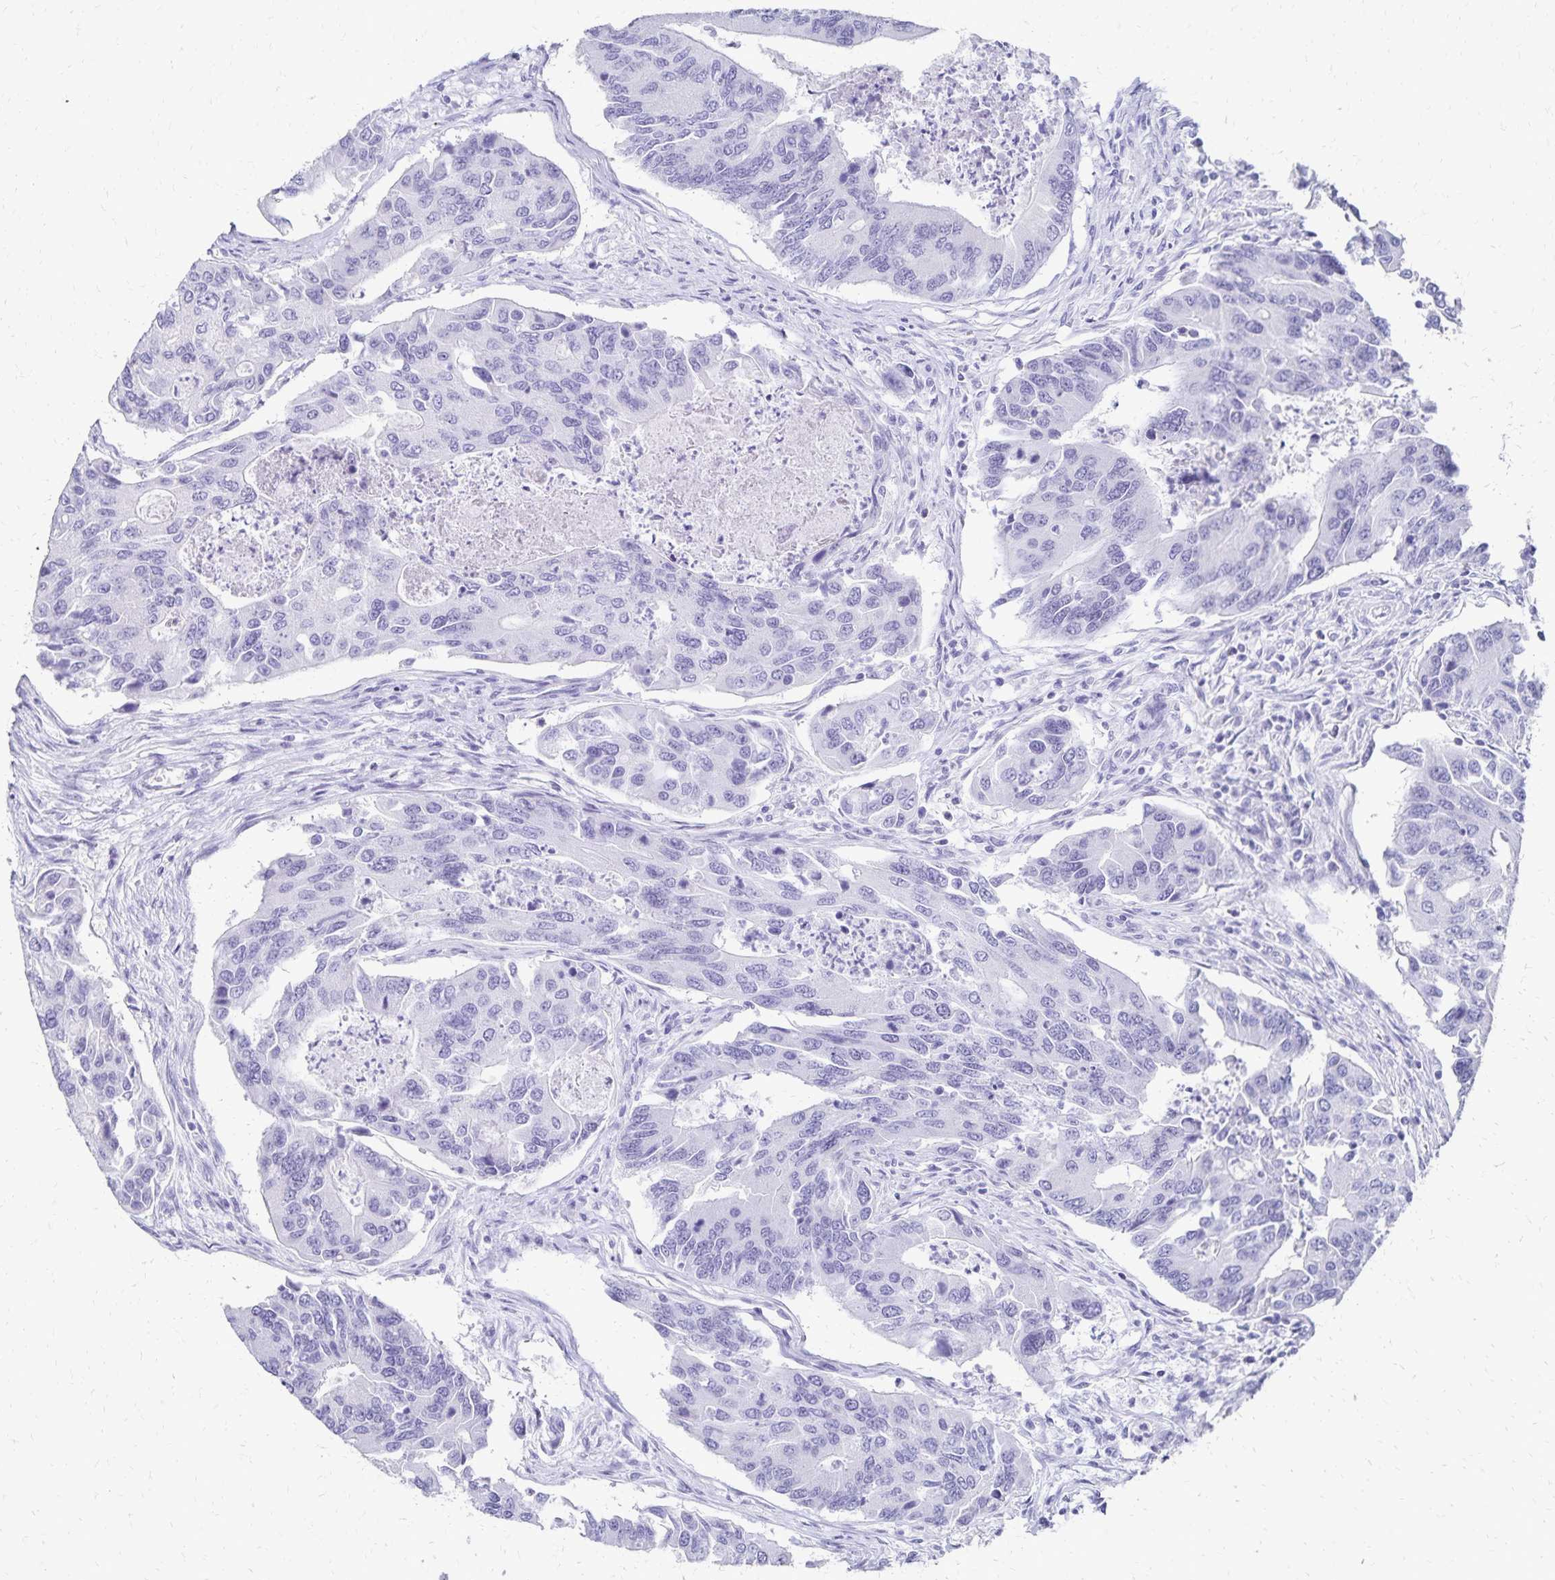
{"staining": {"intensity": "negative", "quantity": "none", "location": "none"}, "tissue": "colorectal cancer", "cell_type": "Tumor cells", "image_type": "cancer", "snomed": [{"axis": "morphology", "description": "Adenocarcinoma, NOS"}, {"axis": "topography", "description": "Colon"}], "caption": "Tumor cells are negative for brown protein staining in colorectal adenocarcinoma.", "gene": "GIP", "patient": {"sex": "female", "age": 67}}